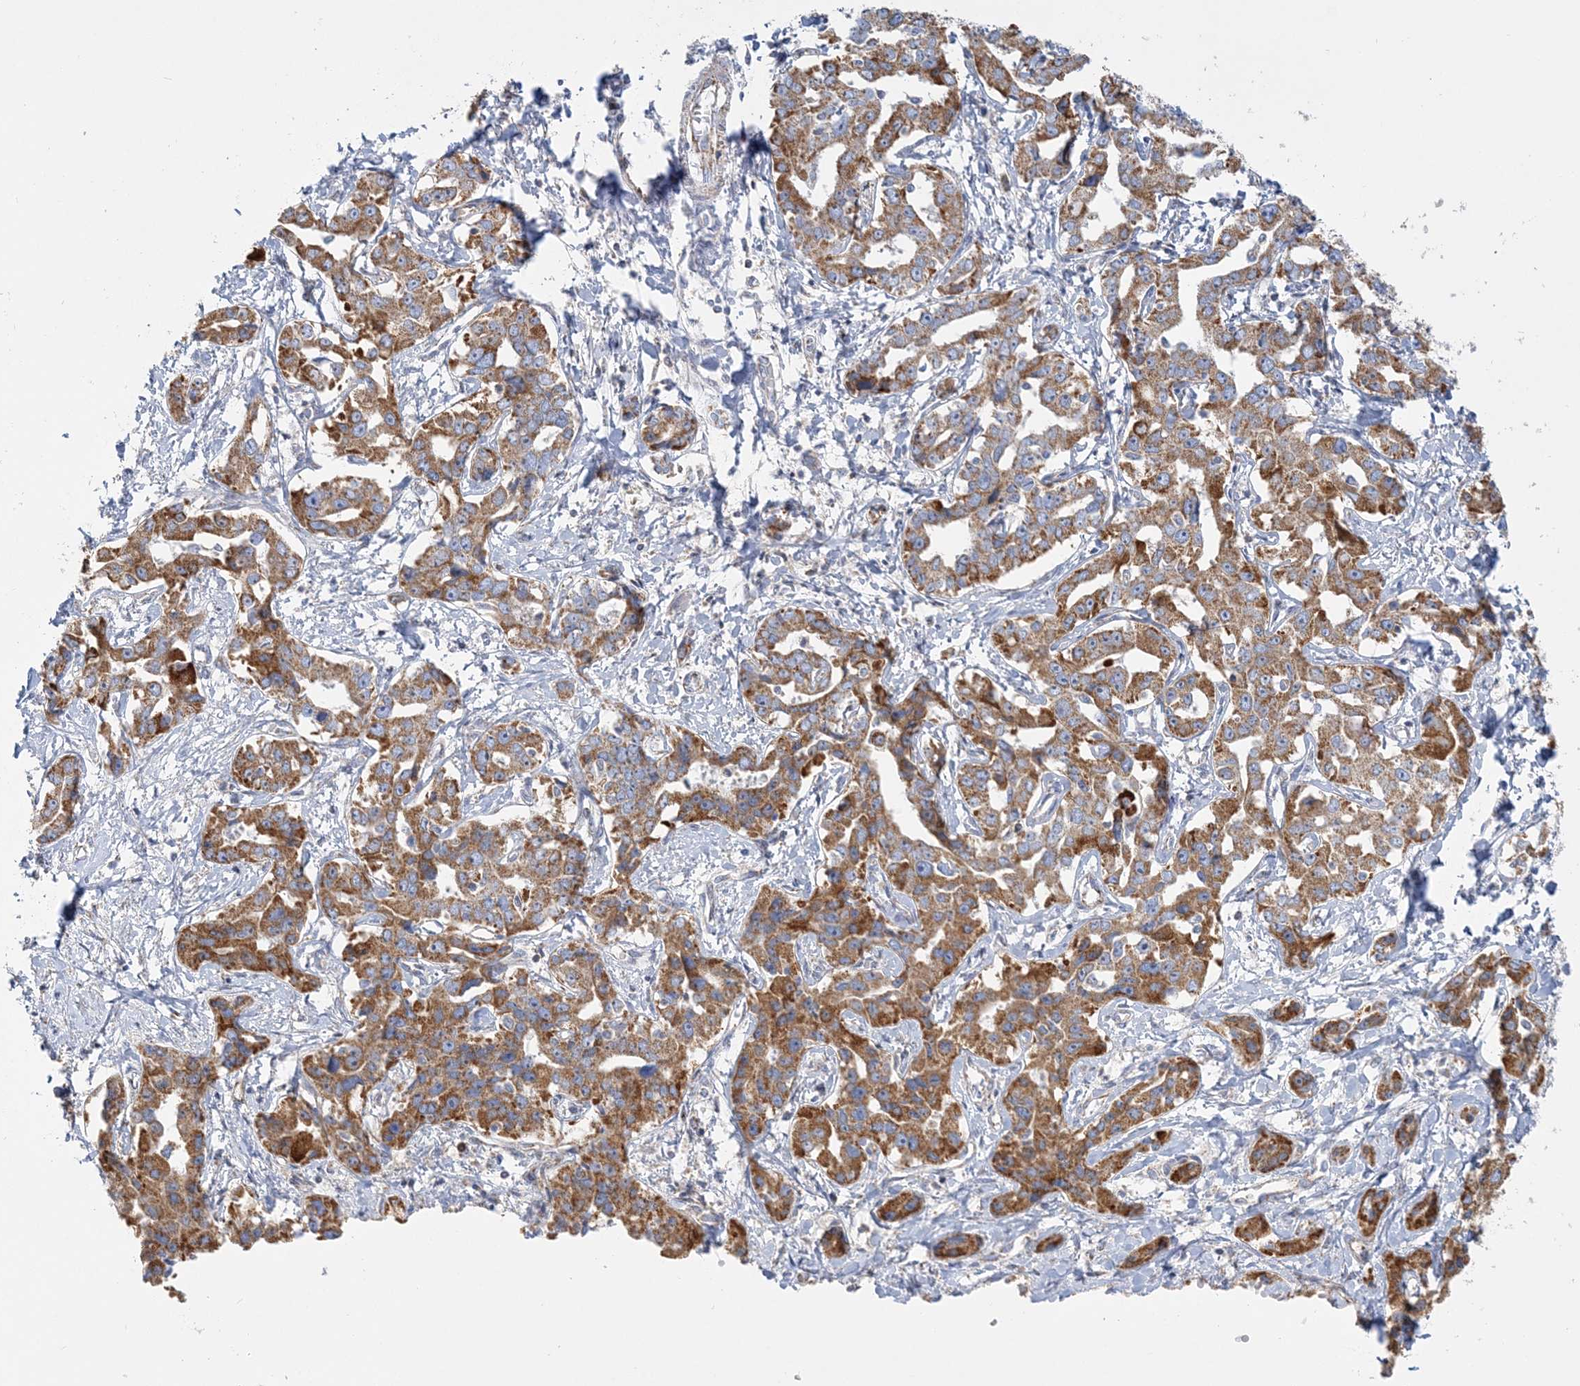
{"staining": {"intensity": "moderate", "quantity": ">75%", "location": "cytoplasmic/membranous"}, "tissue": "liver cancer", "cell_type": "Tumor cells", "image_type": "cancer", "snomed": [{"axis": "morphology", "description": "Cholangiocarcinoma"}, {"axis": "topography", "description": "Liver"}], "caption": "A photomicrograph of cholangiocarcinoma (liver) stained for a protein displays moderate cytoplasmic/membranous brown staining in tumor cells.", "gene": "TBC1D14", "patient": {"sex": "male", "age": 59}}